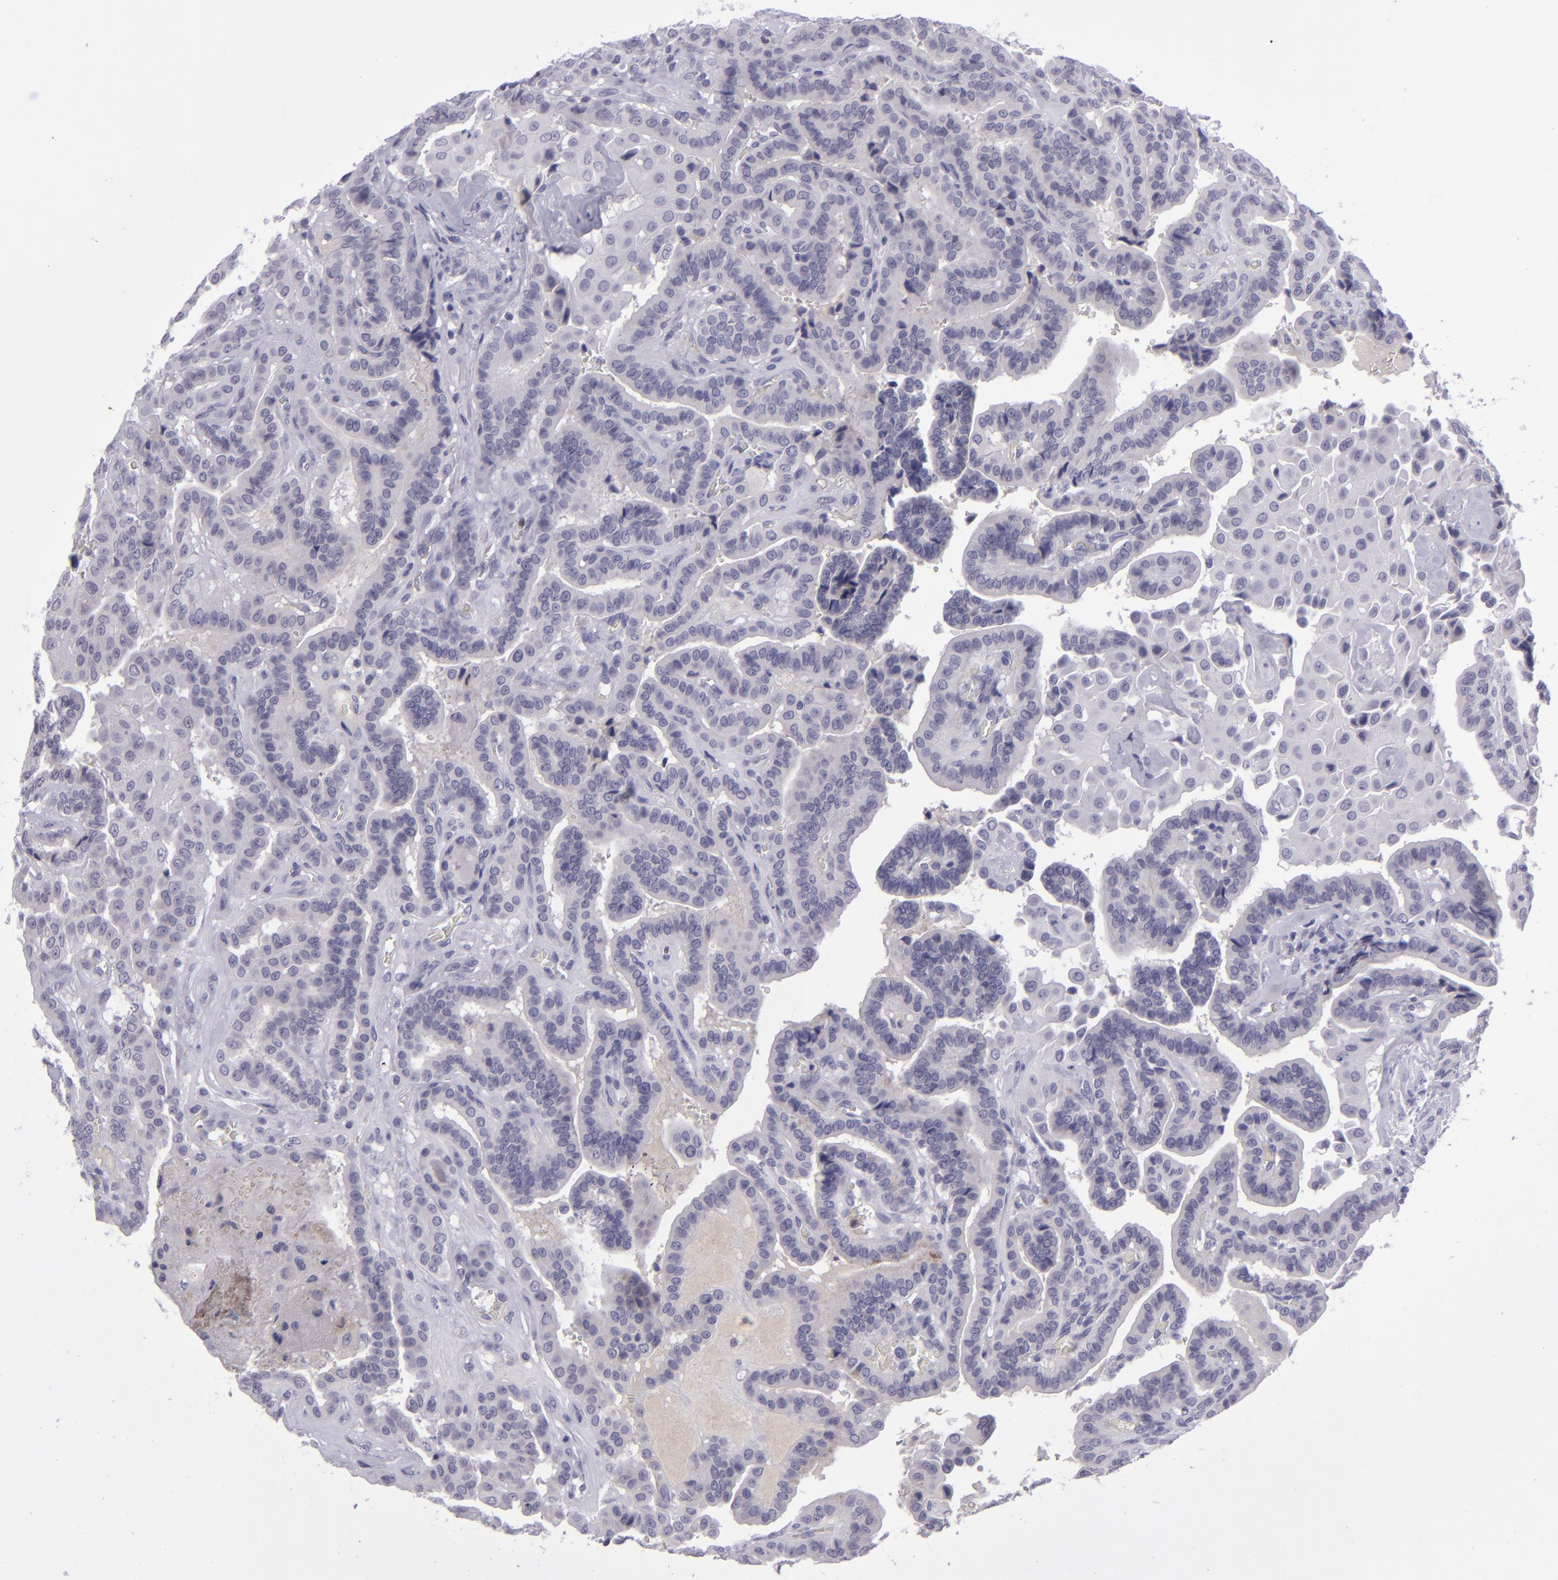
{"staining": {"intensity": "negative", "quantity": "none", "location": "none"}, "tissue": "thyroid cancer", "cell_type": "Tumor cells", "image_type": "cancer", "snomed": [{"axis": "morphology", "description": "Papillary adenocarcinoma, NOS"}, {"axis": "topography", "description": "Thyroid gland"}], "caption": "The micrograph demonstrates no staining of tumor cells in thyroid papillary adenocarcinoma.", "gene": "POU2F2", "patient": {"sex": "male", "age": 87}}